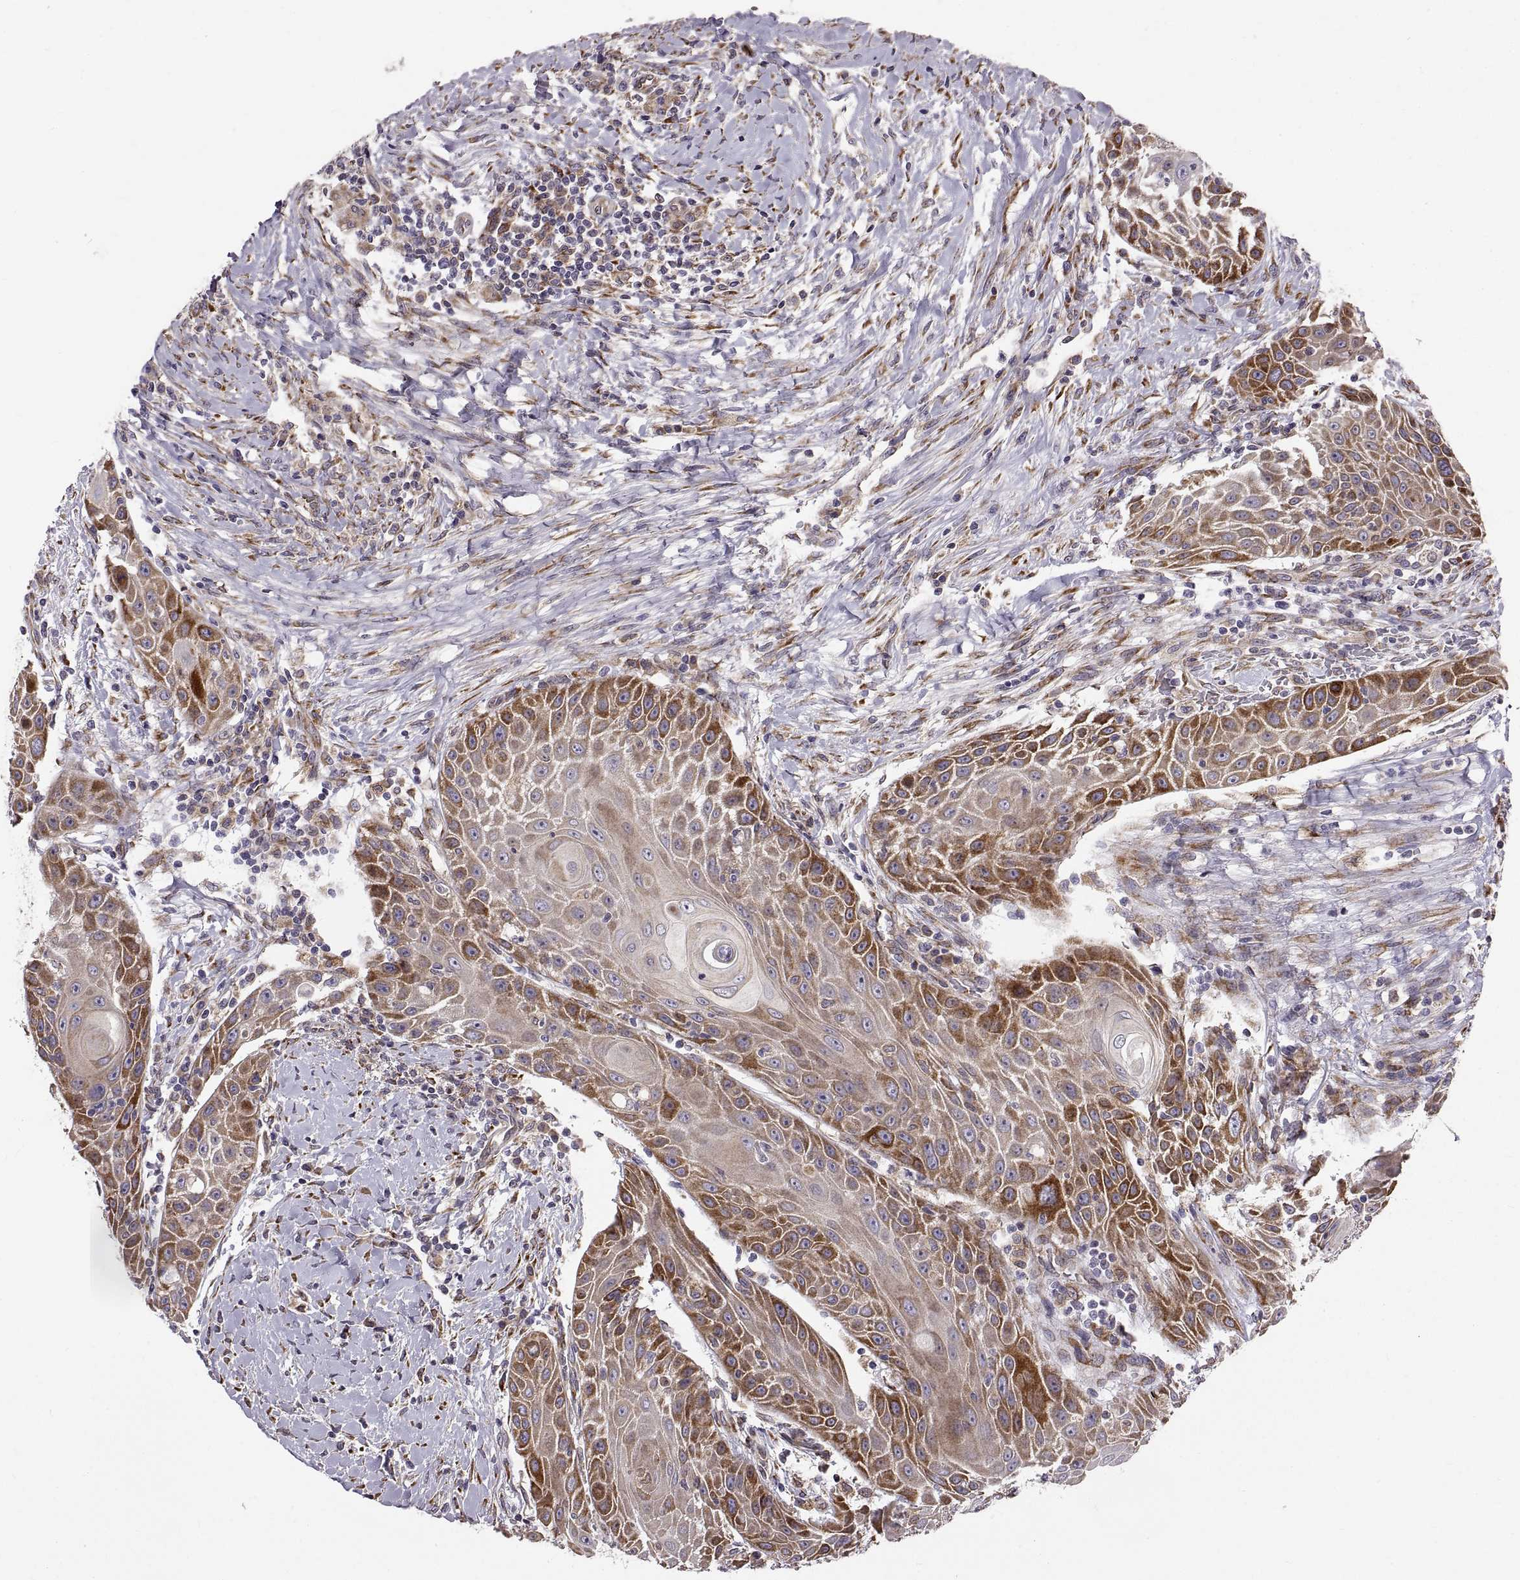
{"staining": {"intensity": "strong", "quantity": "25%-75%", "location": "cytoplasmic/membranous"}, "tissue": "head and neck cancer", "cell_type": "Tumor cells", "image_type": "cancer", "snomed": [{"axis": "morphology", "description": "Squamous cell carcinoma, NOS"}, {"axis": "topography", "description": "Head-Neck"}], "caption": "A high-resolution micrograph shows IHC staining of head and neck cancer, which displays strong cytoplasmic/membranous expression in about 25%-75% of tumor cells.", "gene": "PLEKHB2", "patient": {"sex": "male", "age": 69}}